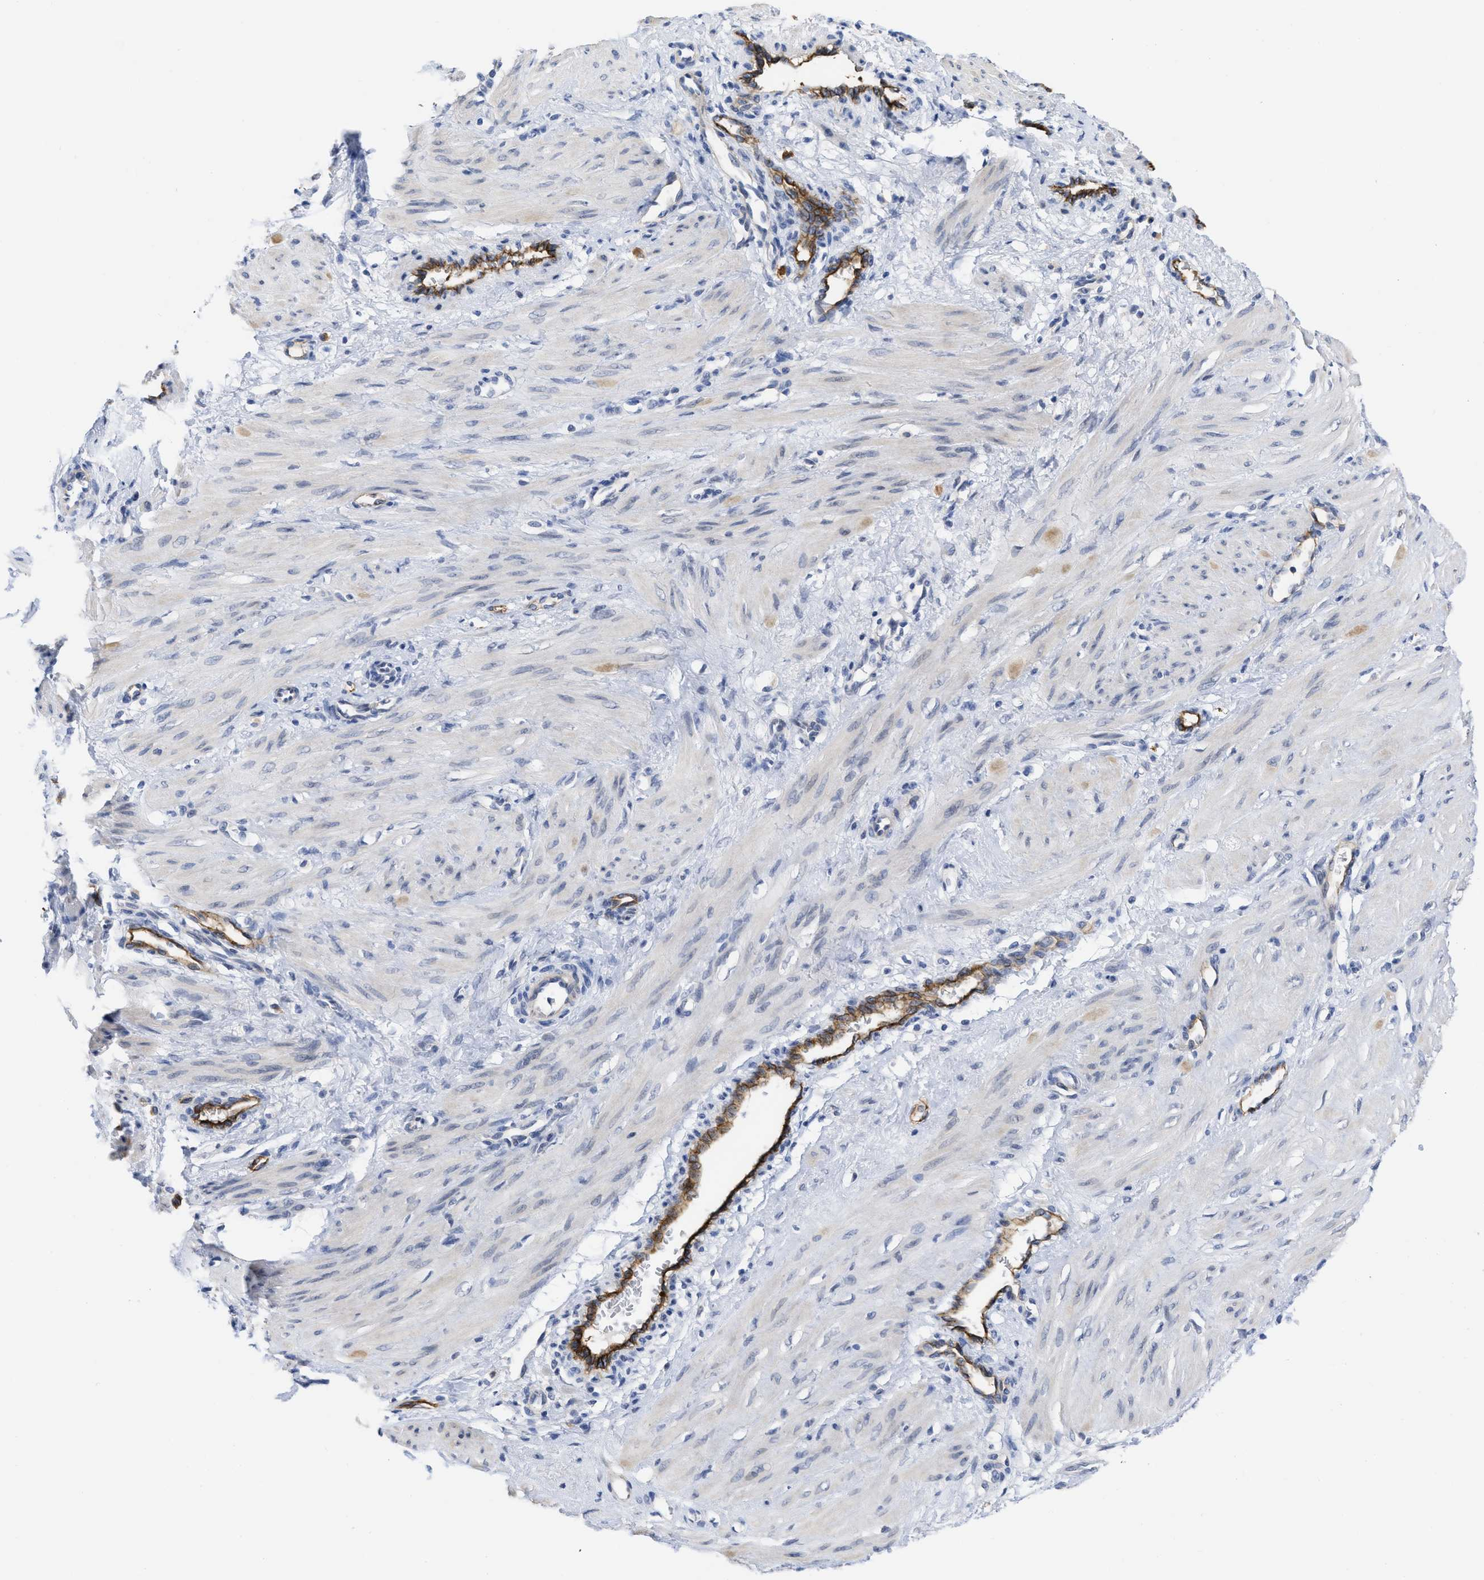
{"staining": {"intensity": "weak", "quantity": "<25%", "location": "cytoplasmic/membranous"}, "tissue": "smooth muscle", "cell_type": "Smooth muscle cells", "image_type": "normal", "snomed": [{"axis": "morphology", "description": "Normal tissue, NOS"}, {"axis": "topography", "description": "Endometrium"}], "caption": "There is no significant staining in smooth muscle cells of smooth muscle. (Brightfield microscopy of DAB (3,3'-diaminobenzidine) immunohistochemistry (IHC) at high magnification).", "gene": "ACKR1", "patient": {"sex": "female", "age": 33}}